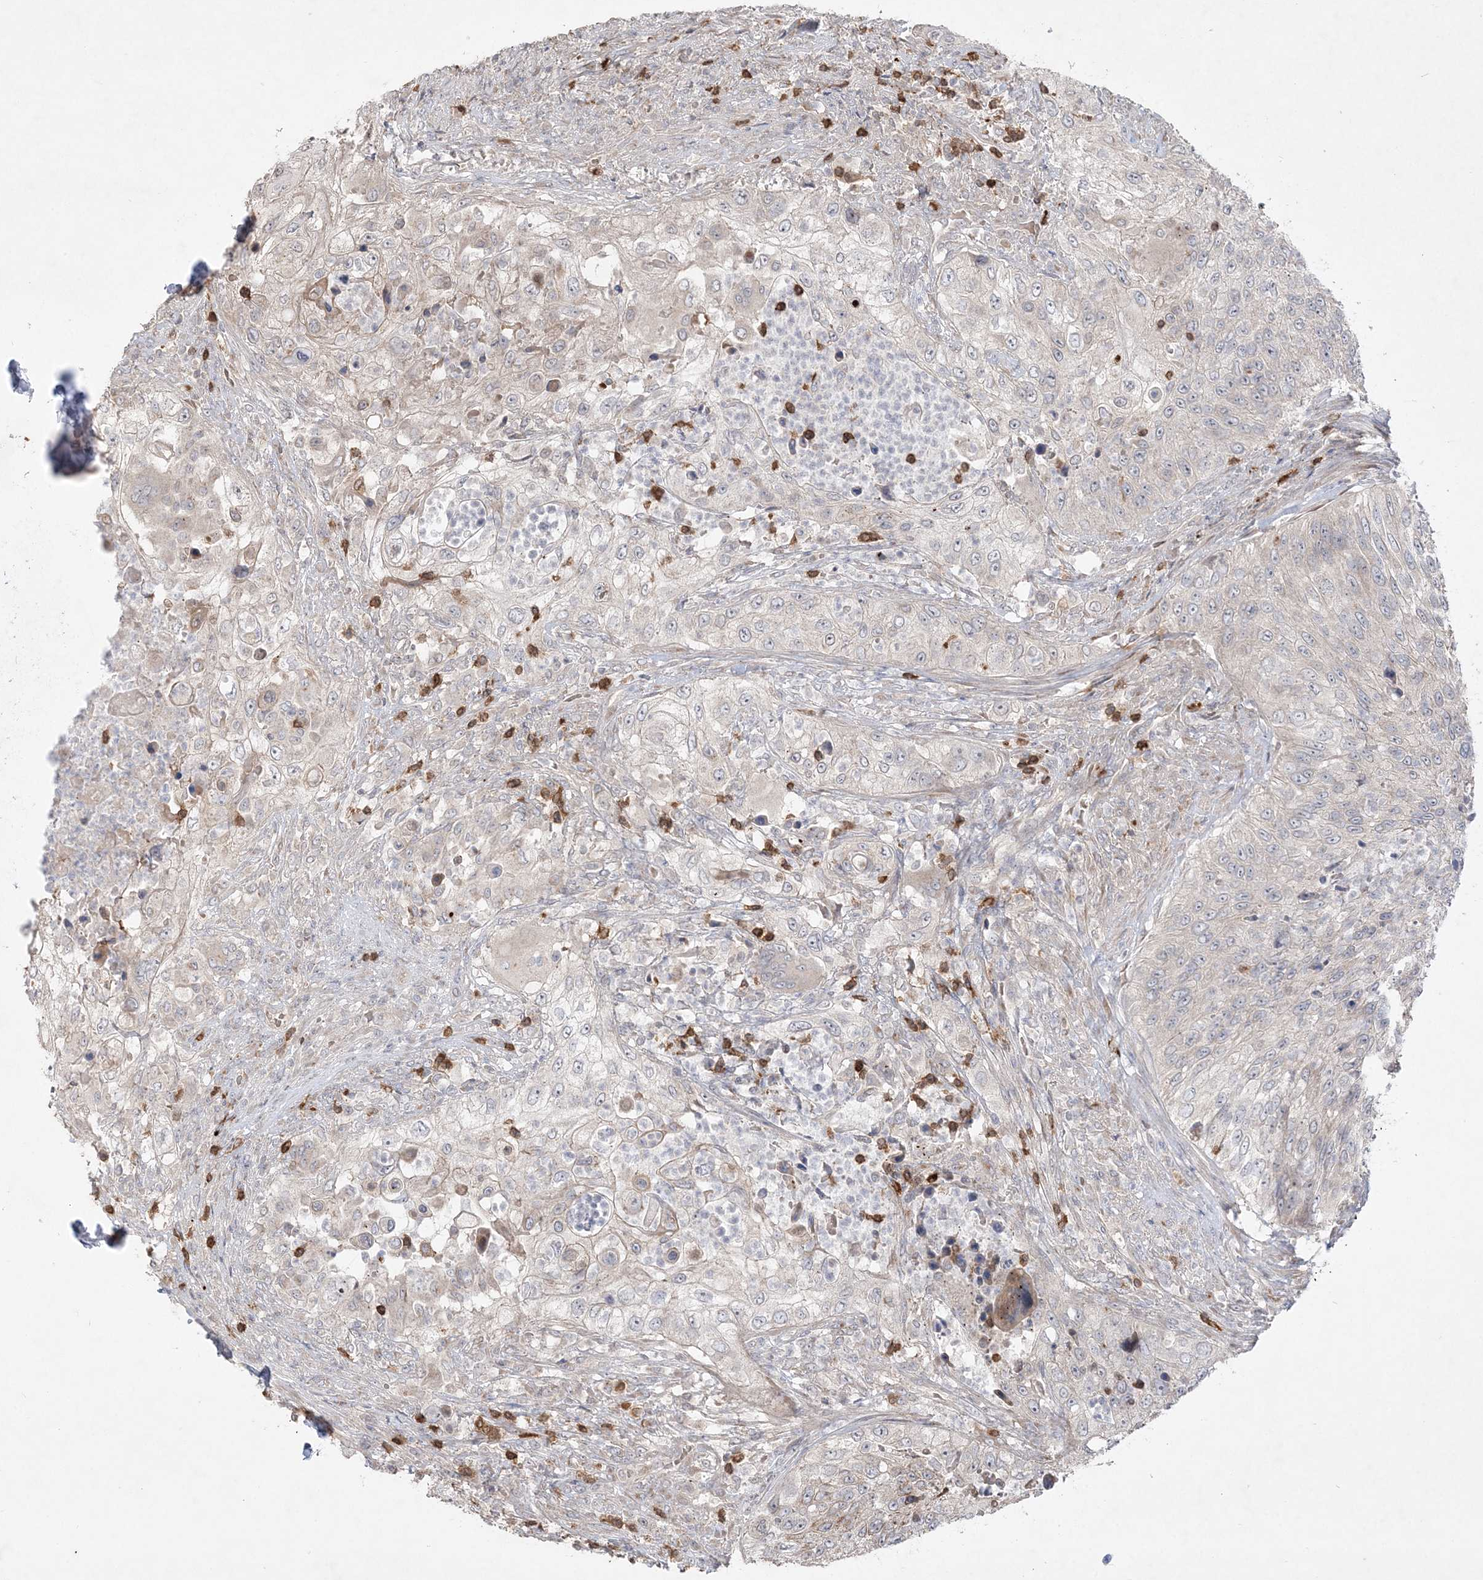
{"staining": {"intensity": "negative", "quantity": "none", "location": "none"}, "tissue": "urothelial cancer", "cell_type": "Tumor cells", "image_type": "cancer", "snomed": [{"axis": "morphology", "description": "Urothelial carcinoma, High grade"}, {"axis": "topography", "description": "Urinary bladder"}], "caption": "IHC photomicrograph of urothelial carcinoma (high-grade) stained for a protein (brown), which reveals no staining in tumor cells.", "gene": "CLNK", "patient": {"sex": "female", "age": 60}}